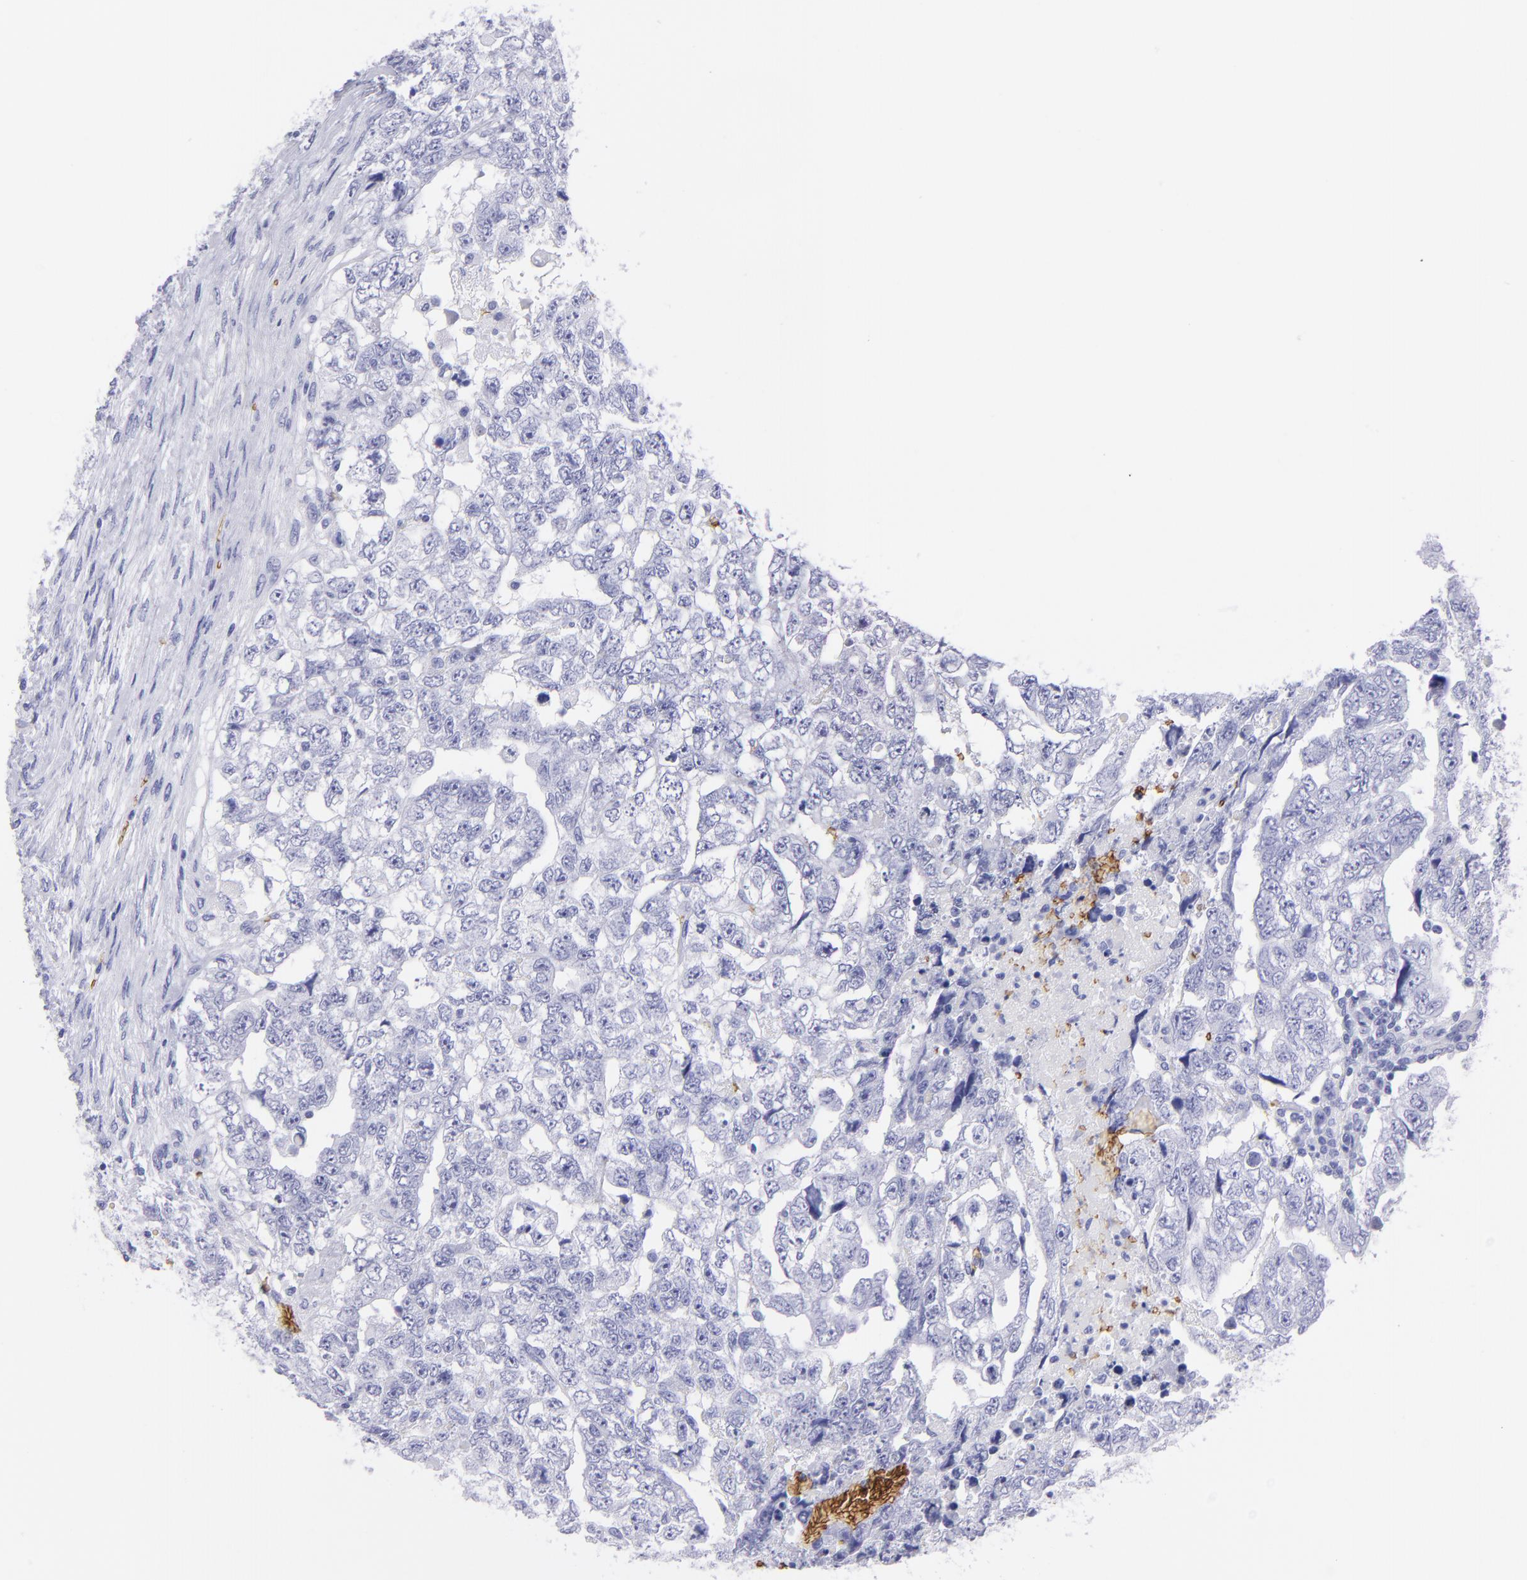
{"staining": {"intensity": "negative", "quantity": "none", "location": "none"}, "tissue": "testis cancer", "cell_type": "Tumor cells", "image_type": "cancer", "snomed": [{"axis": "morphology", "description": "Carcinoma, Embryonal, NOS"}, {"axis": "topography", "description": "Testis"}], "caption": "The micrograph displays no significant positivity in tumor cells of testis embryonal carcinoma.", "gene": "GYPA", "patient": {"sex": "male", "age": 36}}